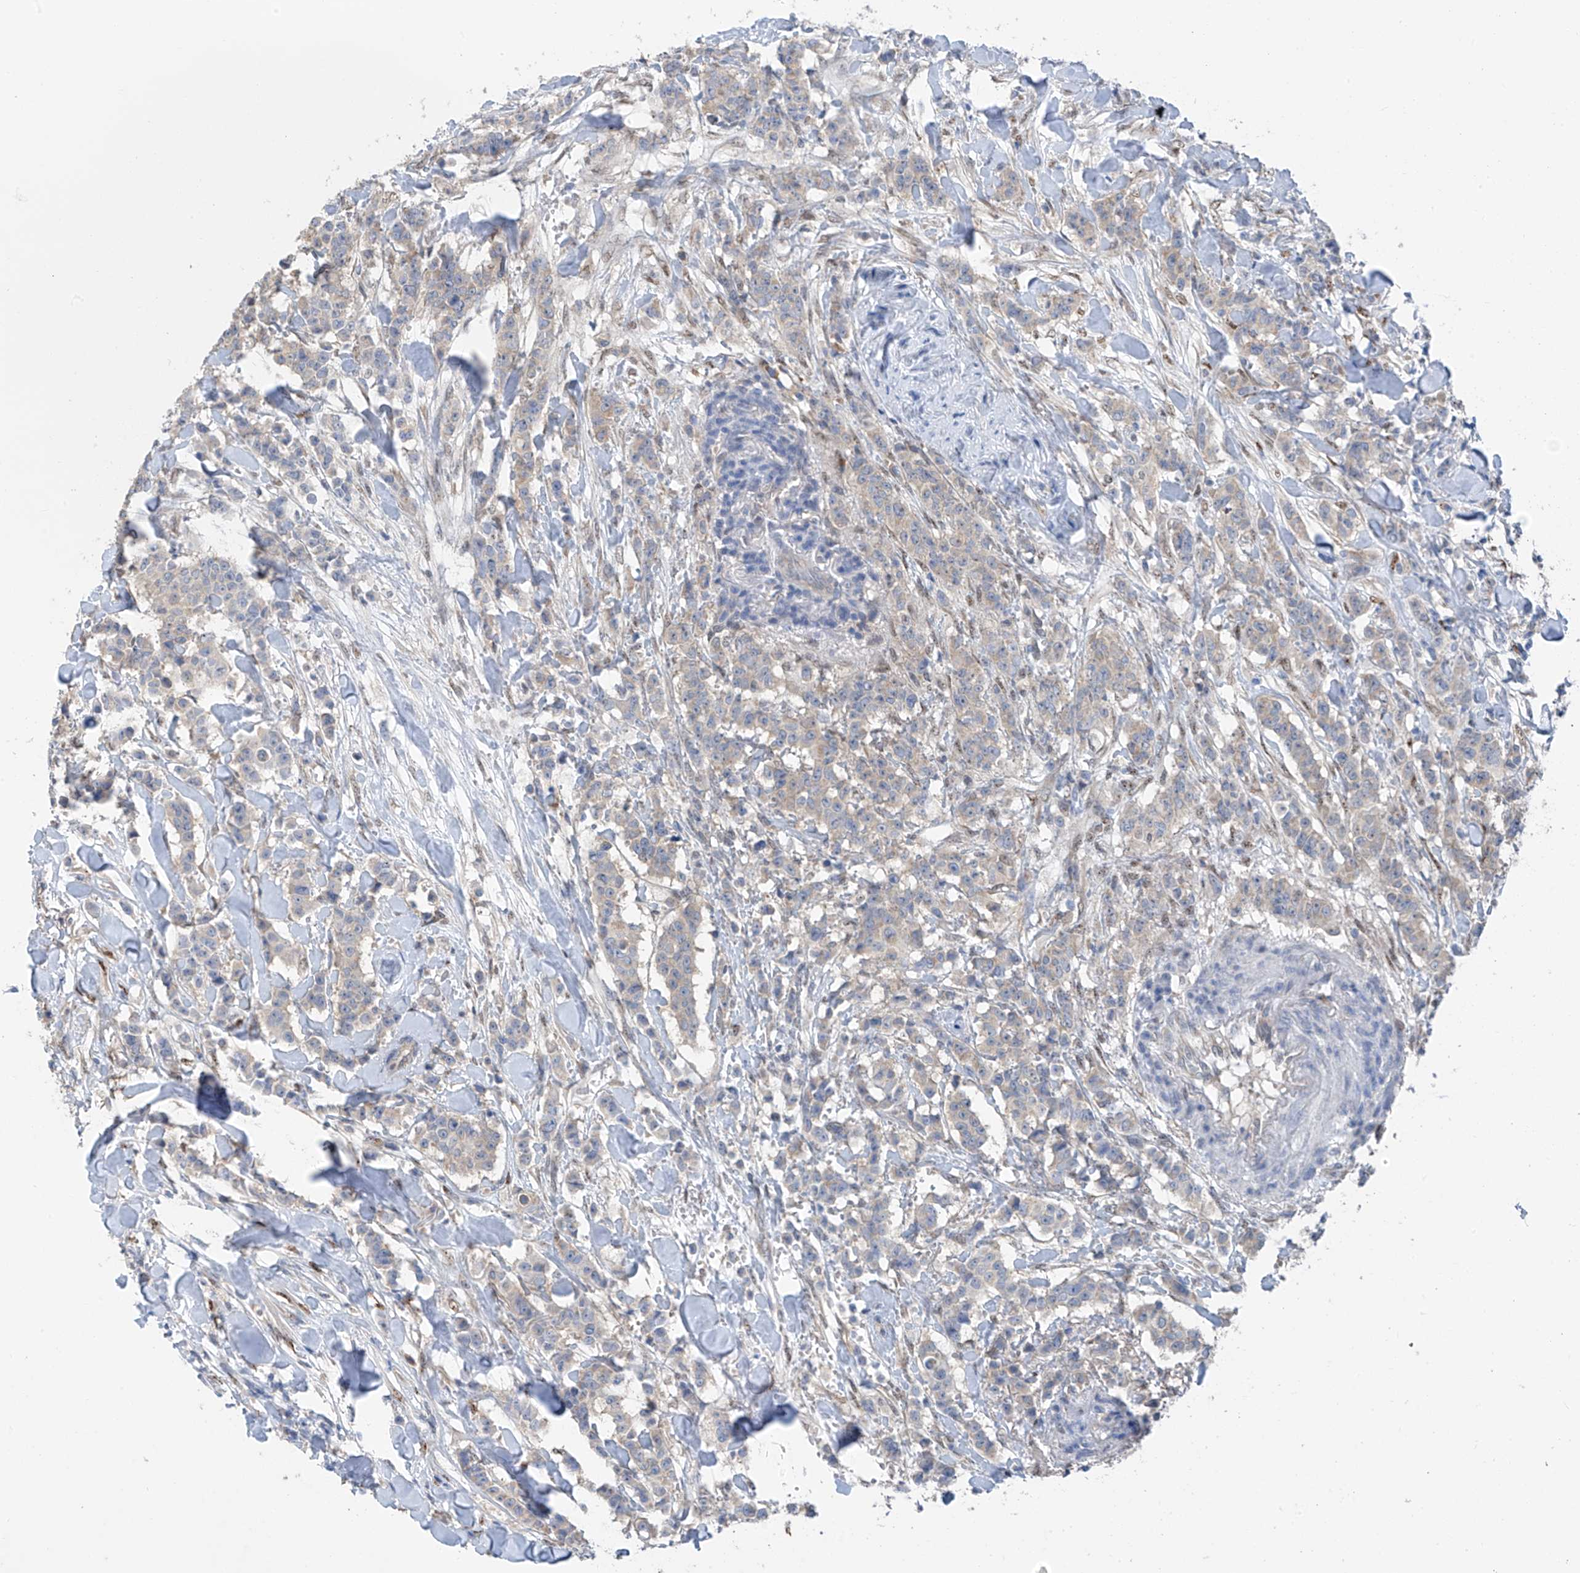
{"staining": {"intensity": "weak", "quantity": "<25%", "location": "cytoplasmic/membranous"}, "tissue": "breast cancer", "cell_type": "Tumor cells", "image_type": "cancer", "snomed": [{"axis": "morphology", "description": "Duct carcinoma"}, {"axis": "topography", "description": "Breast"}], "caption": "A high-resolution histopathology image shows IHC staining of breast cancer (intraductal carcinoma), which reveals no significant staining in tumor cells.", "gene": "RPL4", "patient": {"sex": "female", "age": 40}}